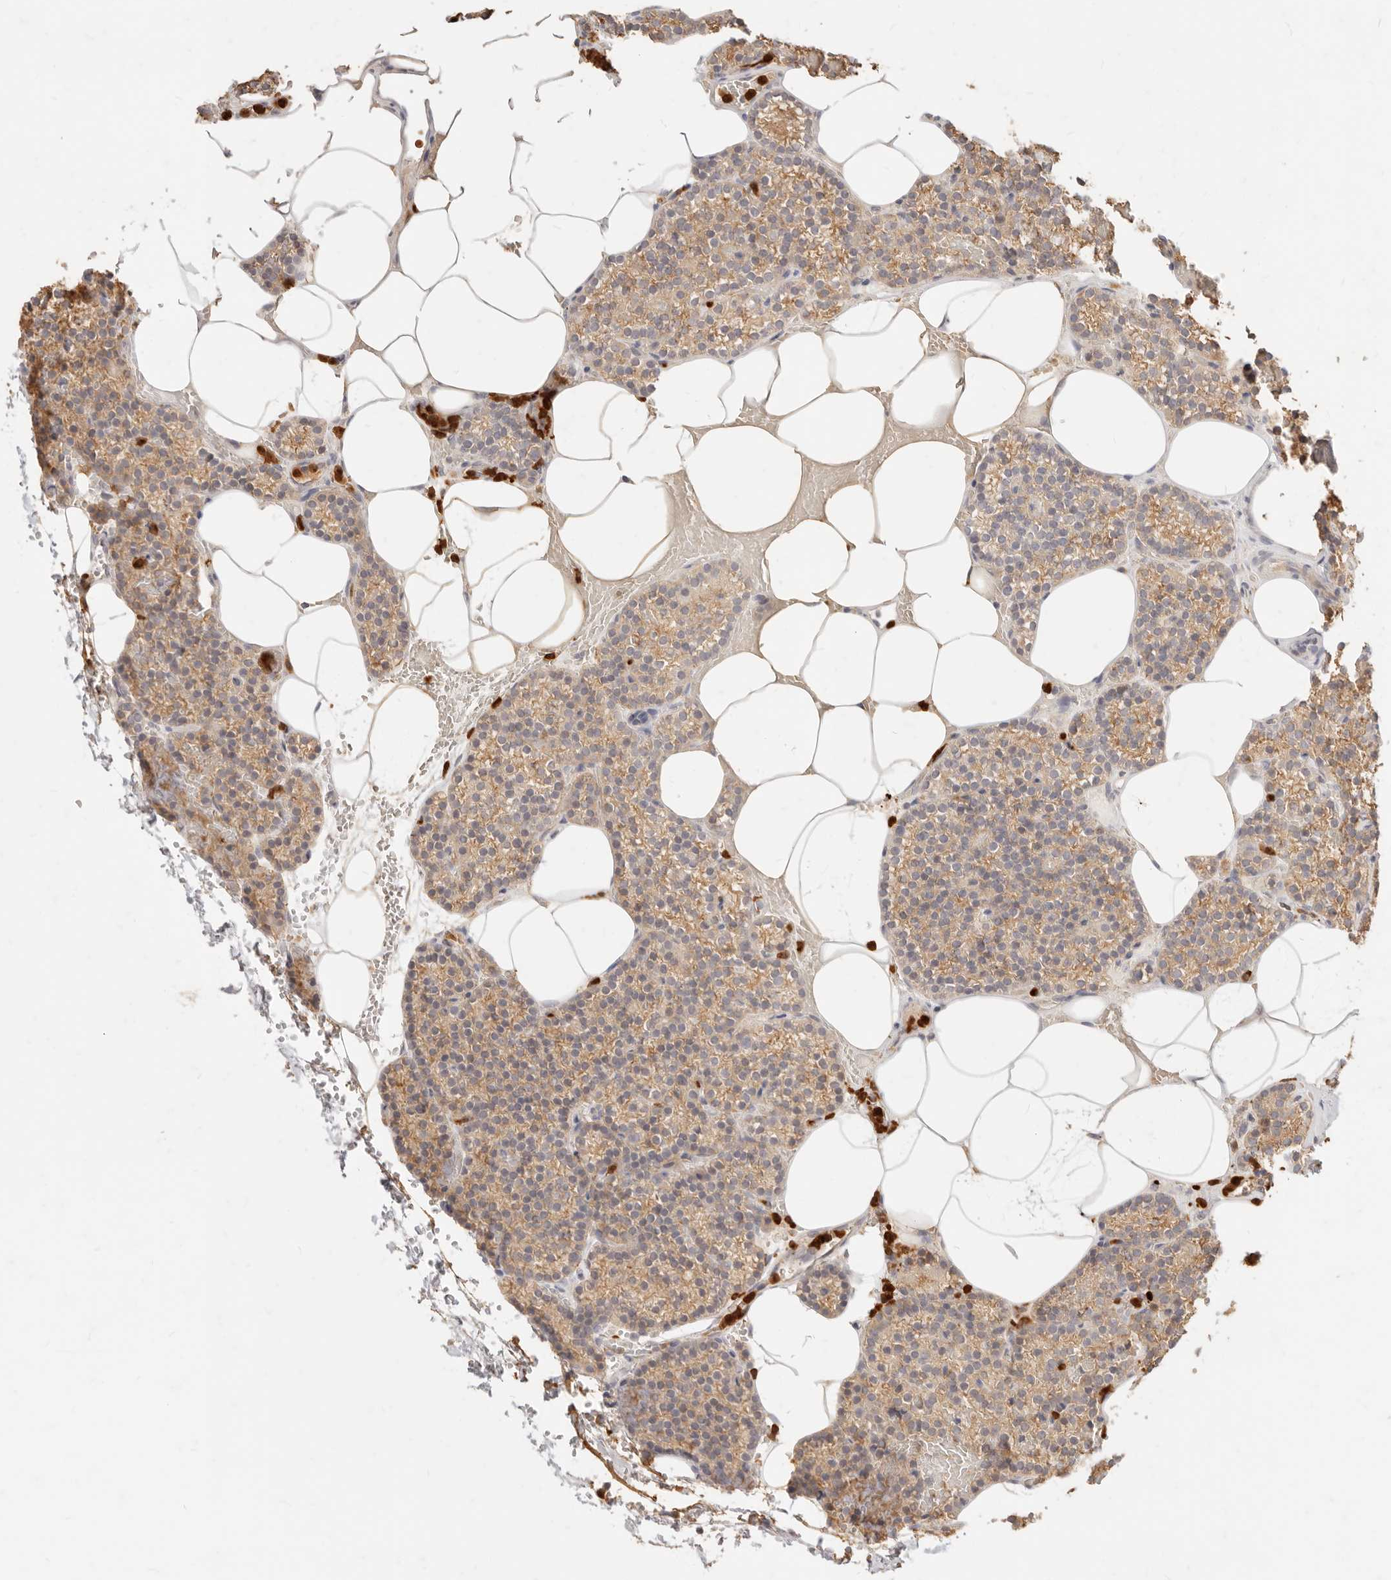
{"staining": {"intensity": "moderate", "quantity": ">75%", "location": "cytoplasmic/membranous"}, "tissue": "parathyroid gland", "cell_type": "Glandular cells", "image_type": "normal", "snomed": [{"axis": "morphology", "description": "Normal tissue, NOS"}, {"axis": "topography", "description": "Parathyroid gland"}], "caption": "About >75% of glandular cells in benign human parathyroid gland display moderate cytoplasmic/membranous protein staining as visualized by brown immunohistochemical staining.", "gene": "TMTC2", "patient": {"sex": "male", "age": 58}}